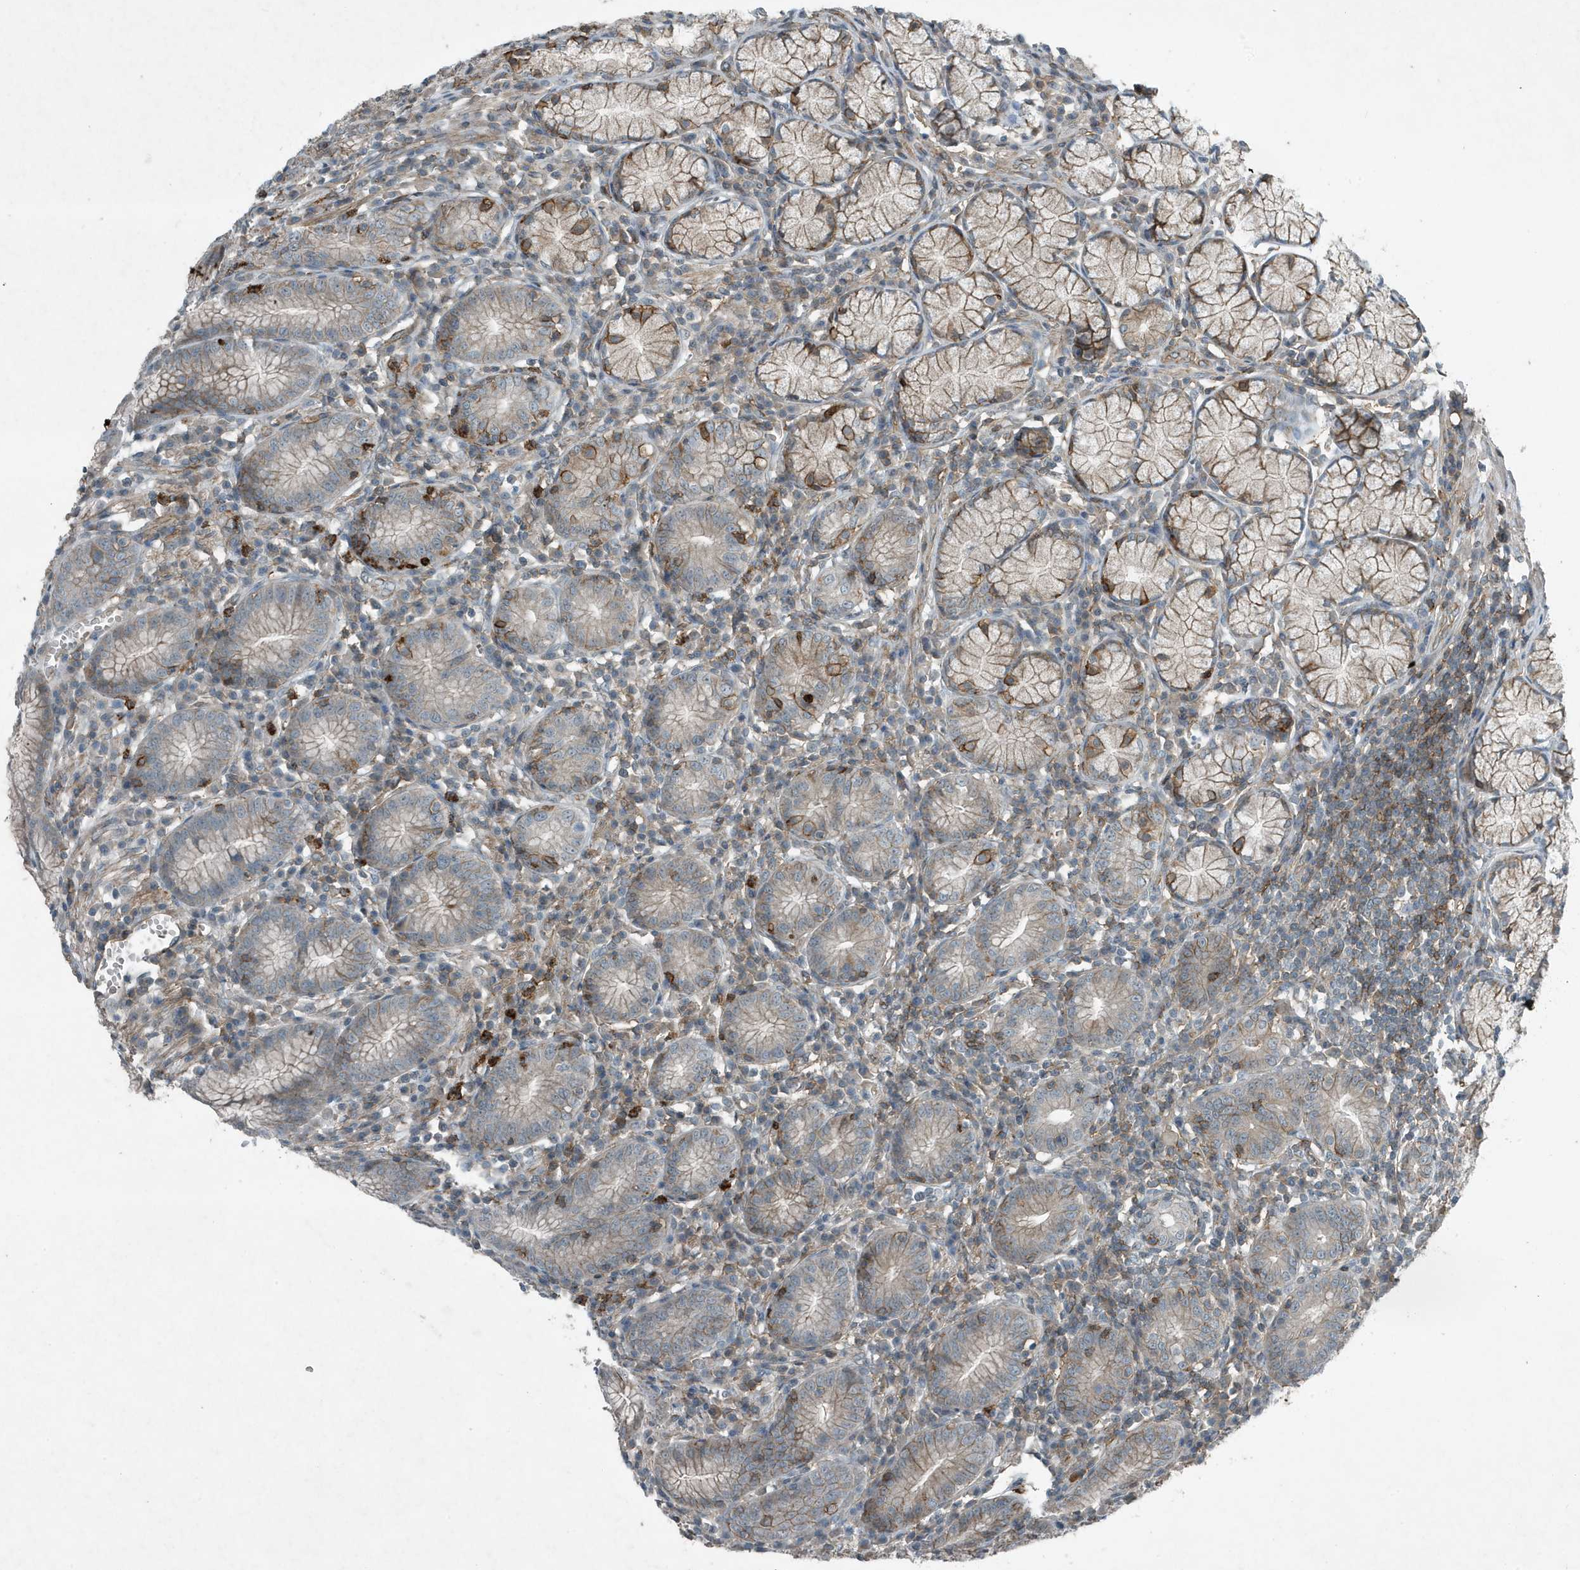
{"staining": {"intensity": "moderate", "quantity": "25%-75%", "location": "cytoplasmic/membranous"}, "tissue": "stomach", "cell_type": "Glandular cells", "image_type": "normal", "snomed": [{"axis": "morphology", "description": "Normal tissue, NOS"}, {"axis": "topography", "description": "Stomach"}], "caption": "Brown immunohistochemical staining in unremarkable stomach demonstrates moderate cytoplasmic/membranous staining in about 25%-75% of glandular cells.", "gene": "DAPP1", "patient": {"sex": "male", "age": 55}}